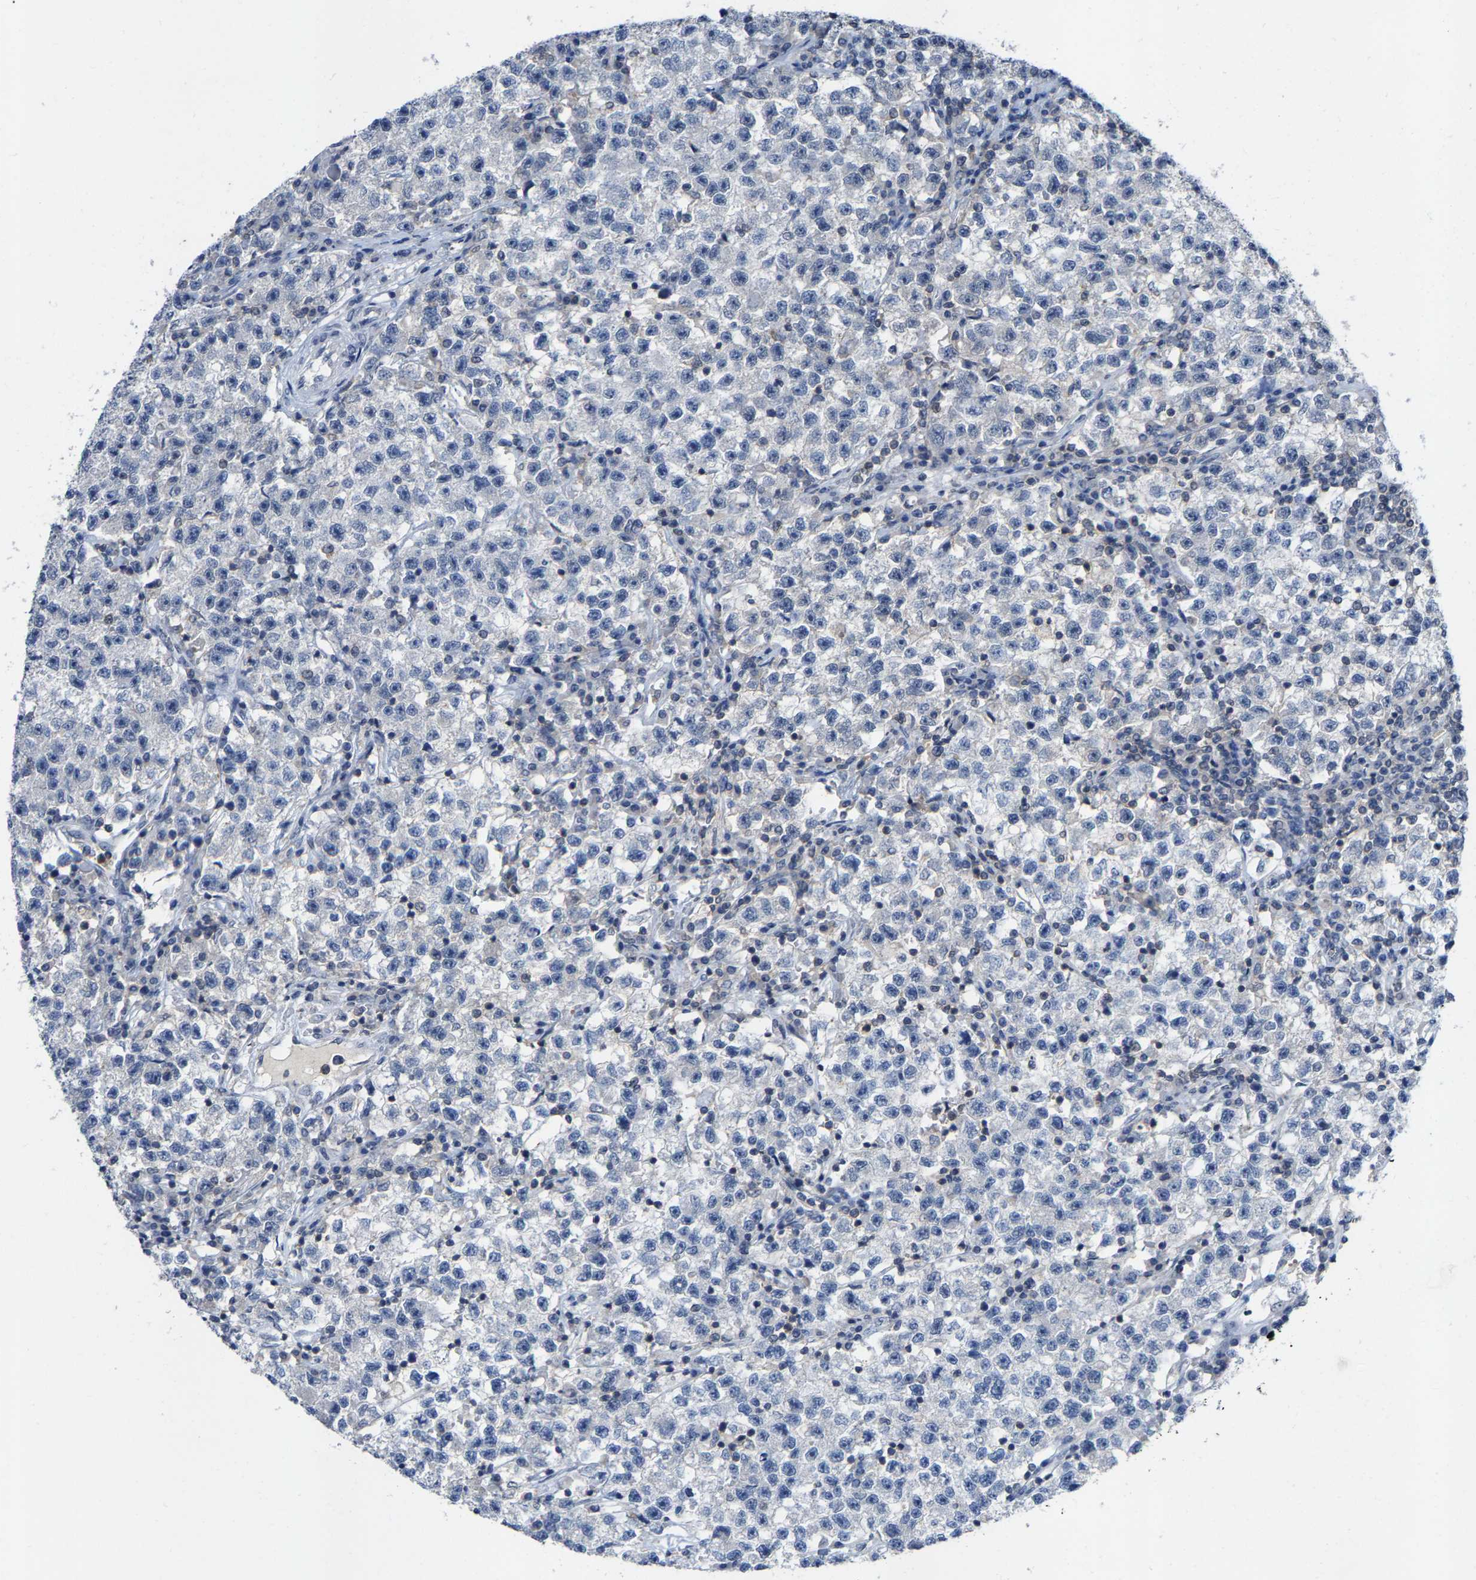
{"staining": {"intensity": "negative", "quantity": "none", "location": "none"}, "tissue": "testis cancer", "cell_type": "Tumor cells", "image_type": "cancer", "snomed": [{"axis": "morphology", "description": "Seminoma, NOS"}, {"axis": "topography", "description": "Testis"}], "caption": "Immunohistochemistry photomicrograph of neoplastic tissue: testis cancer stained with DAB exhibits no significant protein staining in tumor cells.", "gene": "FGD3", "patient": {"sex": "male", "age": 22}}